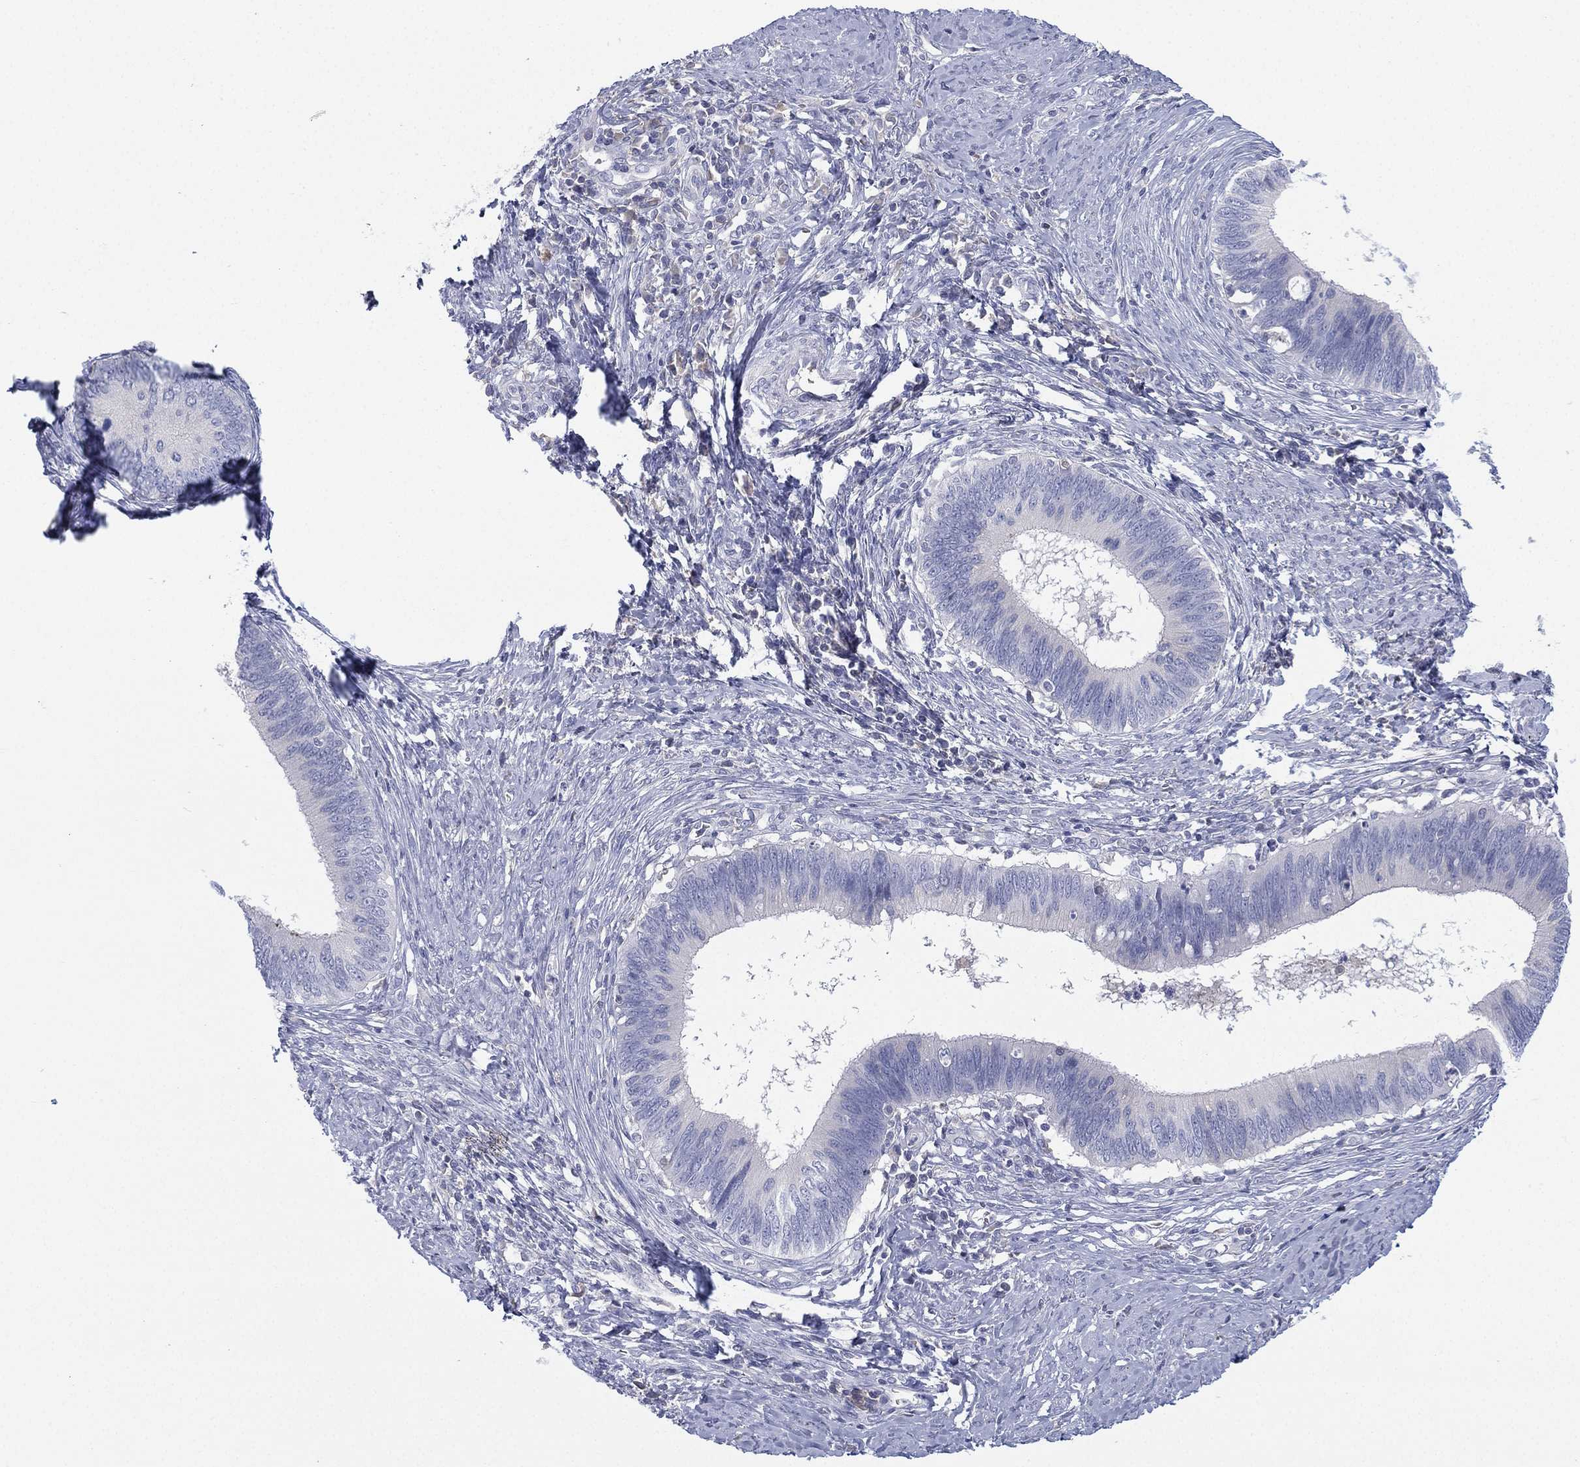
{"staining": {"intensity": "negative", "quantity": "none", "location": "none"}, "tissue": "cervical cancer", "cell_type": "Tumor cells", "image_type": "cancer", "snomed": [{"axis": "morphology", "description": "Adenocarcinoma, NOS"}, {"axis": "topography", "description": "Cervix"}], "caption": "High magnification brightfield microscopy of cervical adenocarcinoma stained with DAB (brown) and counterstained with hematoxylin (blue): tumor cells show no significant staining.", "gene": "CYP2D6", "patient": {"sex": "female", "age": 42}}